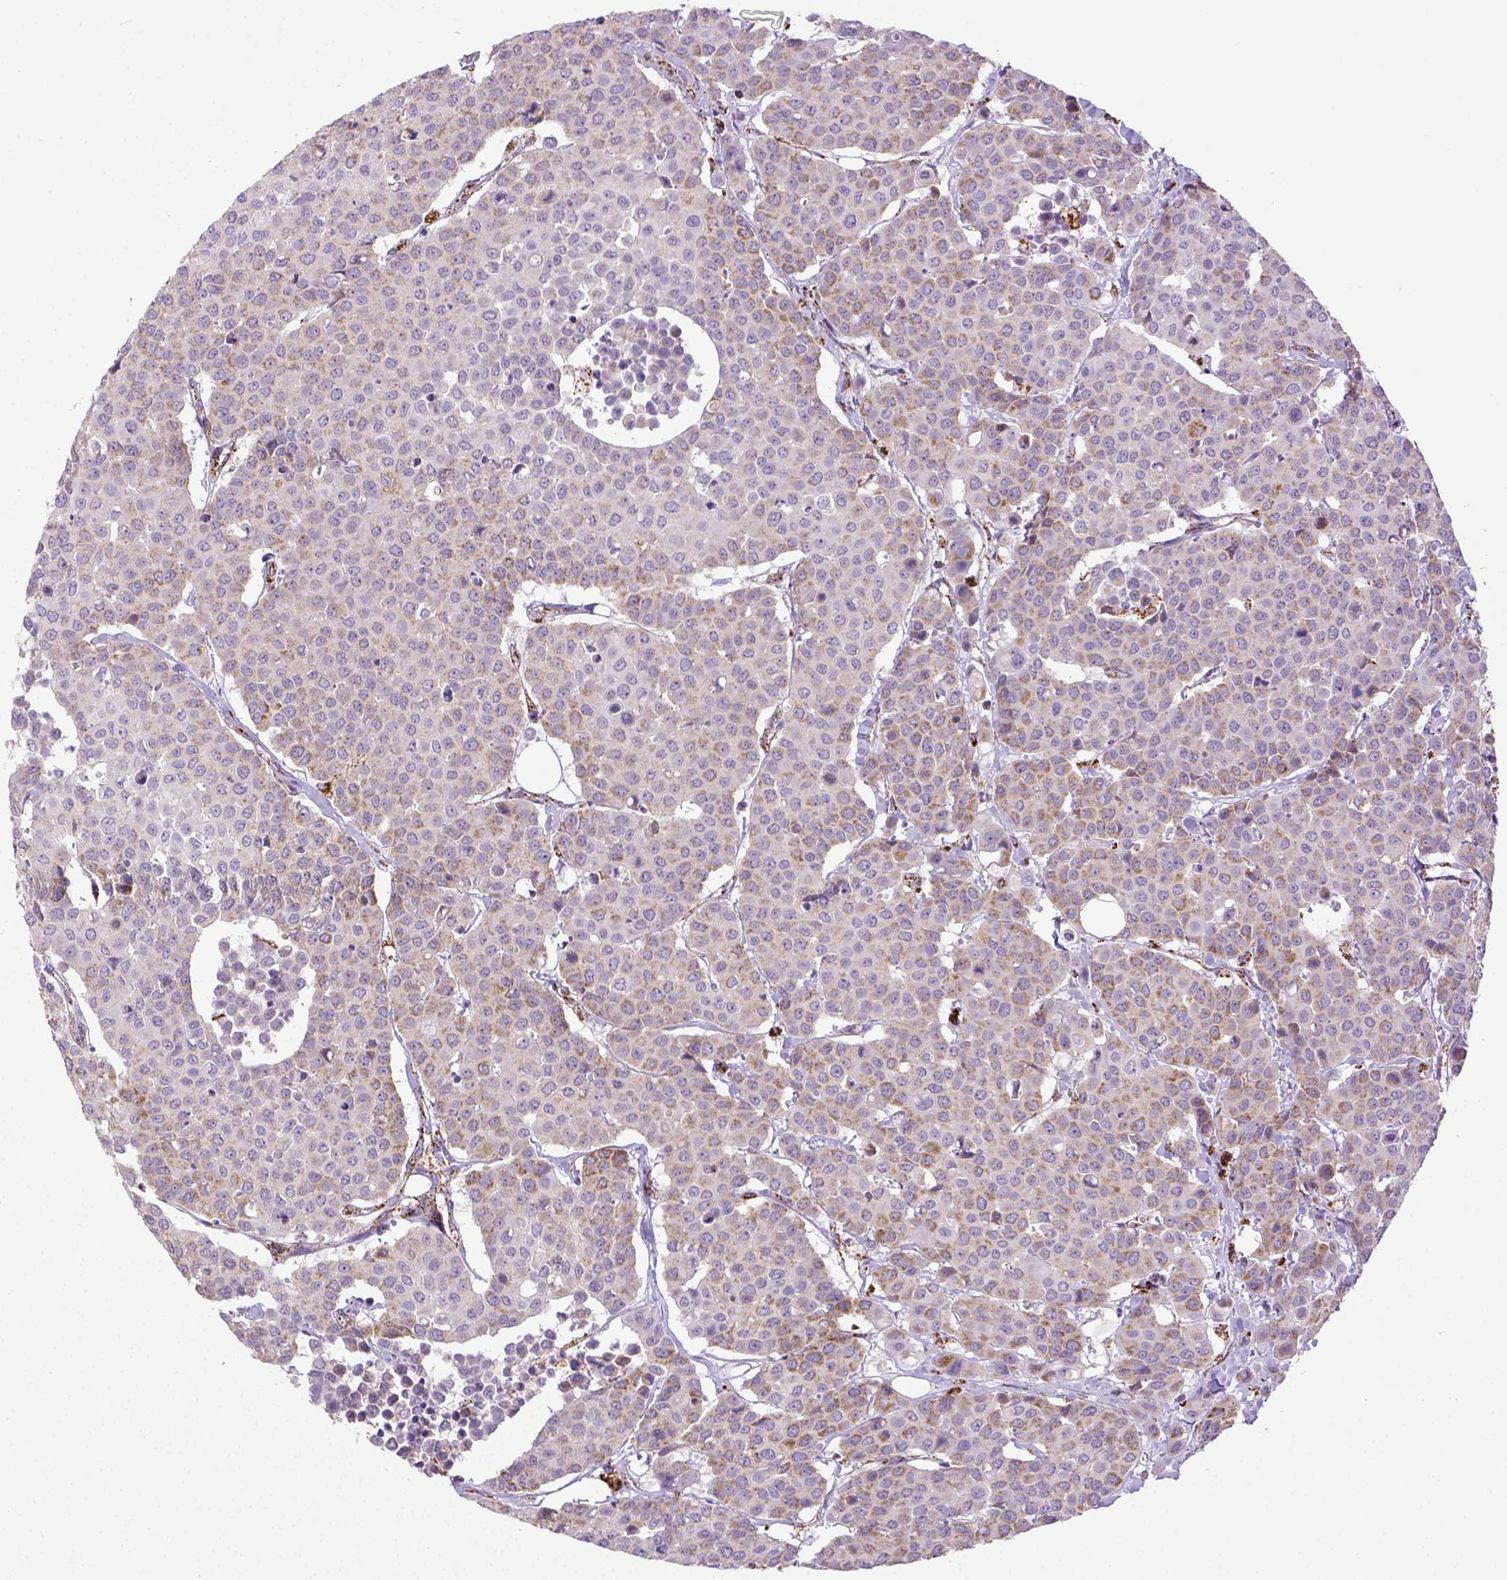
{"staining": {"intensity": "weak", "quantity": ">75%", "location": "cytoplasmic/membranous"}, "tissue": "carcinoid", "cell_type": "Tumor cells", "image_type": "cancer", "snomed": [{"axis": "morphology", "description": "Carcinoid, malignant, NOS"}, {"axis": "topography", "description": "Colon"}], "caption": "DAB immunohistochemical staining of carcinoid shows weak cytoplasmic/membranous protein expression in approximately >75% of tumor cells. Immunohistochemistry stains the protein of interest in brown and the nuclei are stained blue.", "gene": "MT-CO1", "patient": {"sex": "male", "age": 81}}